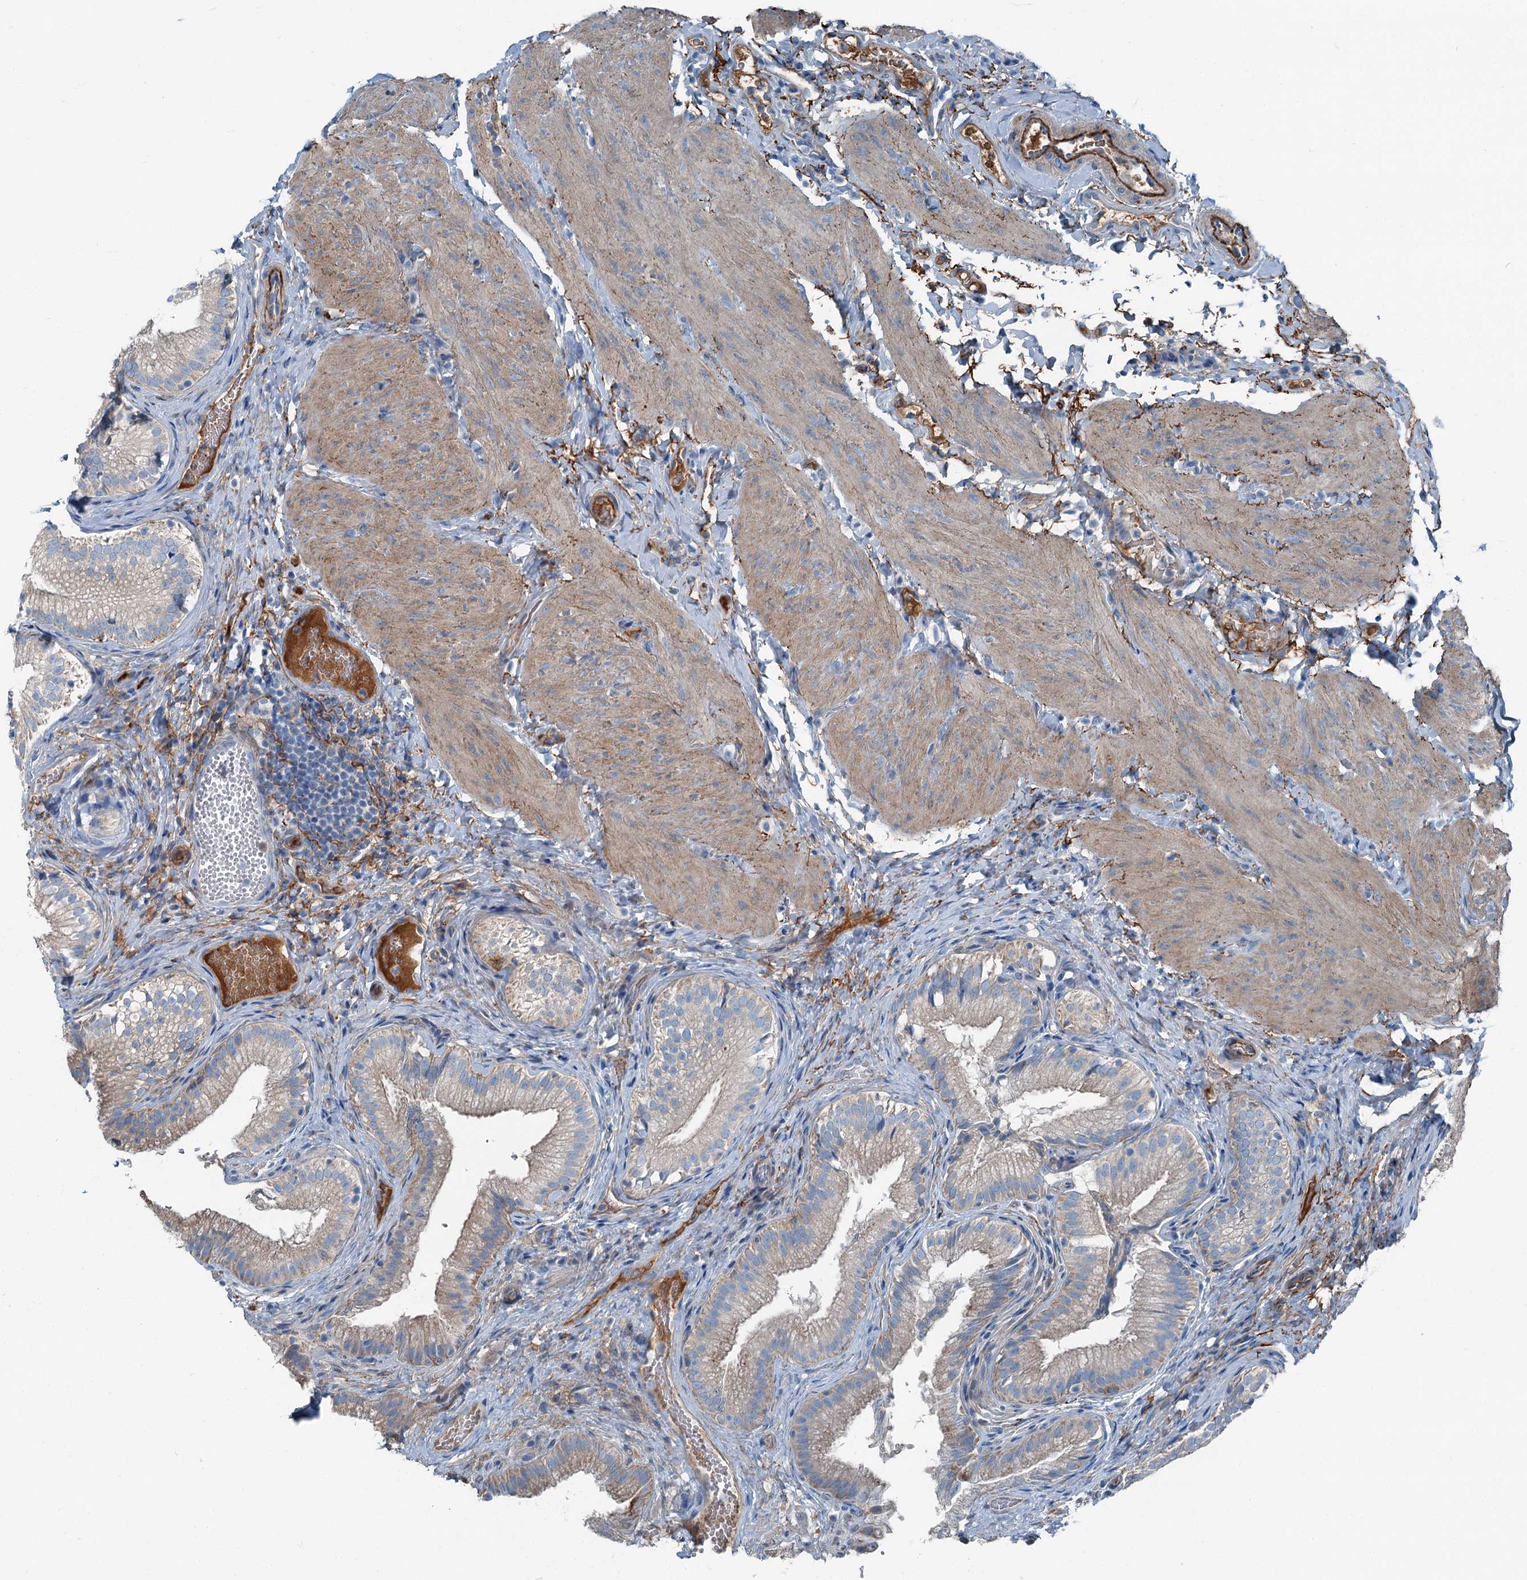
{"staining": {"intensity": "moderate", "quantity": "25%-75%", "location": "cytoplasmic/membranous"}, "tissue": "gallbladder", "cell_type": "Glandular cells", "image_type": "normal", "snomed": [{"axis": "morphology", "description": "Normal tissue, NOS"}, {"axis": "topography", "description": "Gallbladder"}], "caption": "Gallbladder stained with DAB immunohistochemistry (IHC) demonstrates medium levels of moderate cytoplasmic/membranous positivity in about 25%-75% of glandular cells.", "gene": "AXL", "patient": {"sex": "female", "age": 30}}